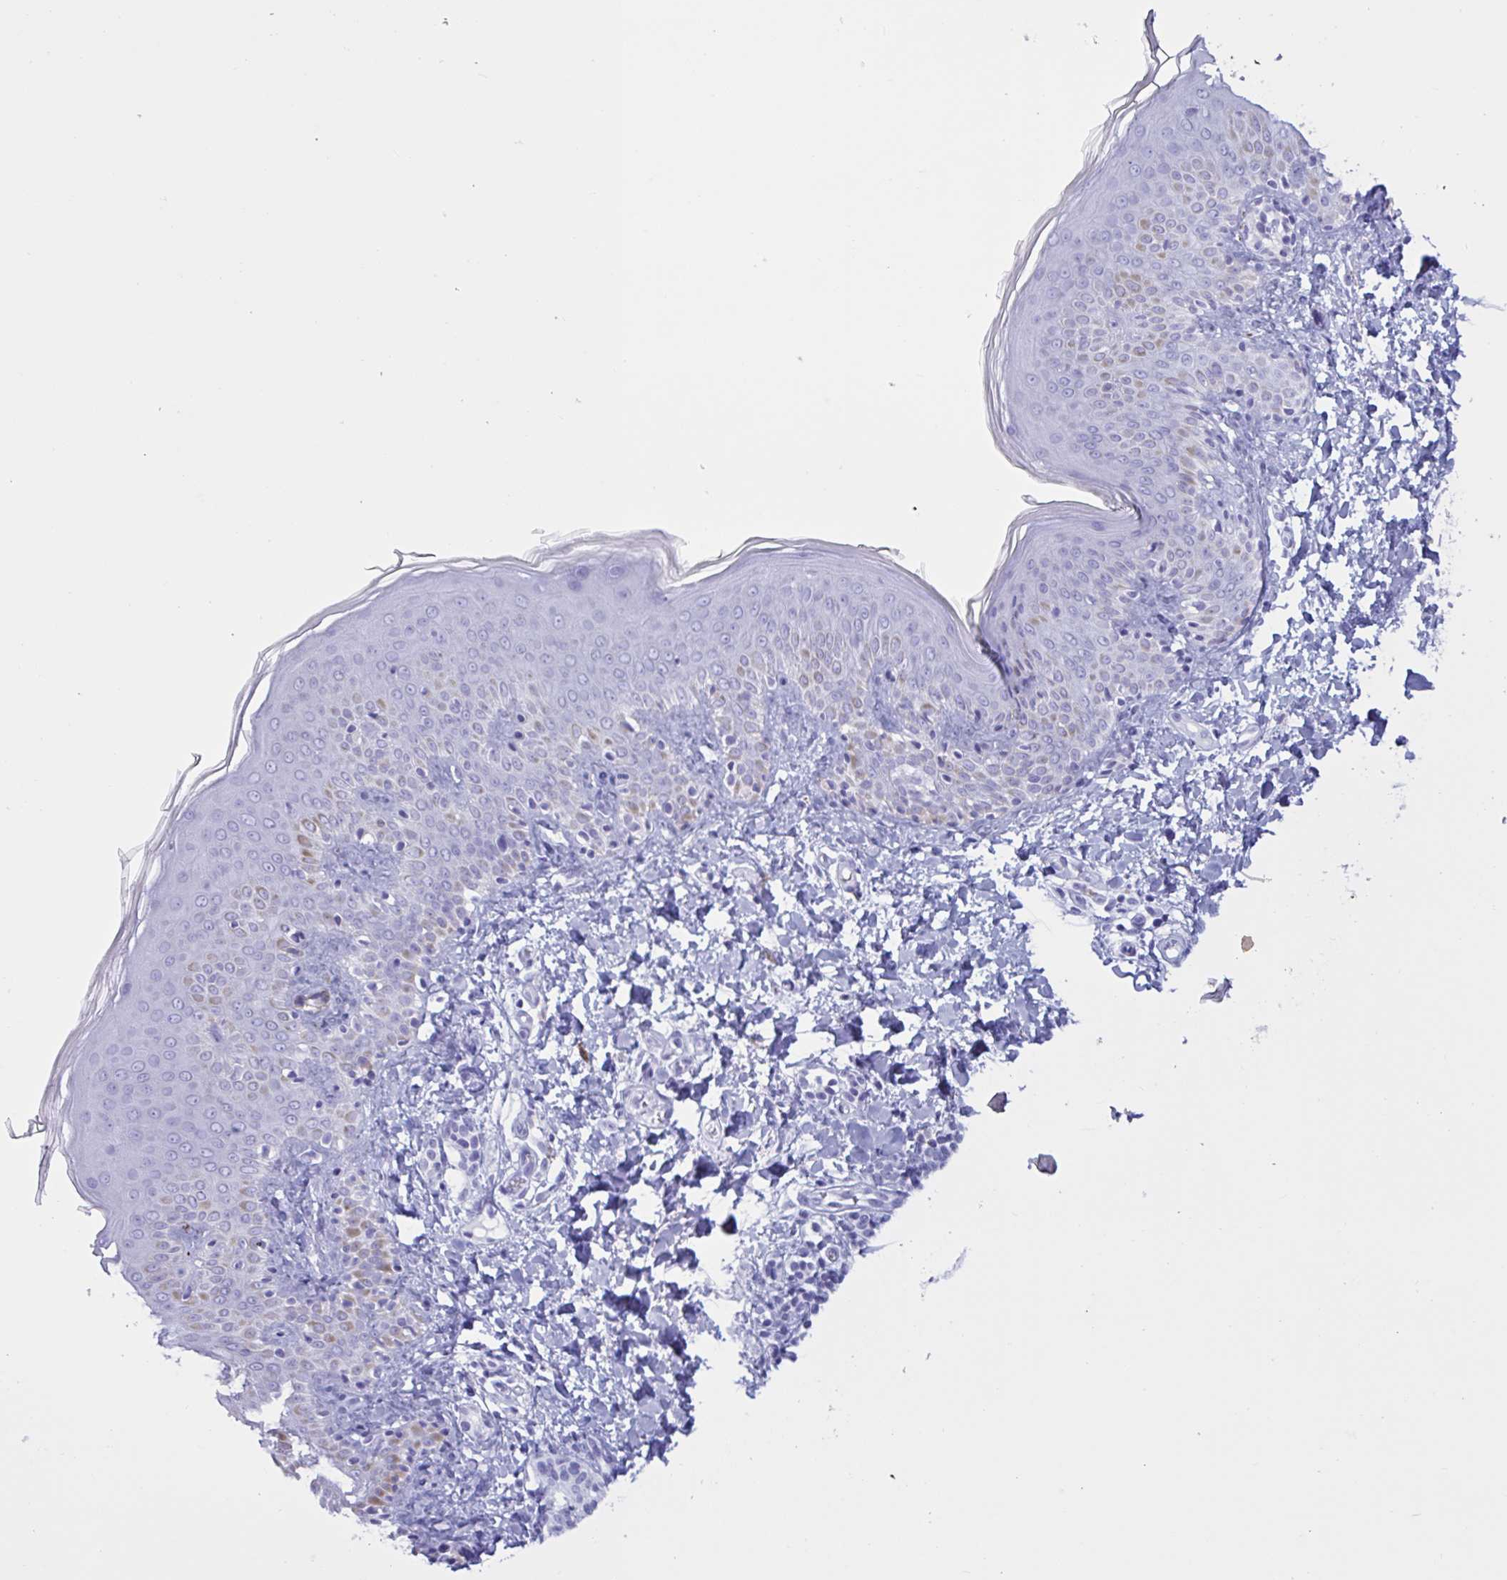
{"staining": {"intensity": "negative", "quantity": "none", "location": "none"}, "tissue": "skin", "cell_type": "Fibroblasts", "image_type": "normal", "snomed": [{"axis": "morphology", "description": "Normal tissue, NOS"}, {"axis": "topography", "description": "Skin"}], "caption": "Protein analysis of normal skin reveals no significant expression in fibroblasts.", "gene": "MRGPRG", "patient": {"sex": "male", "age": 16}}